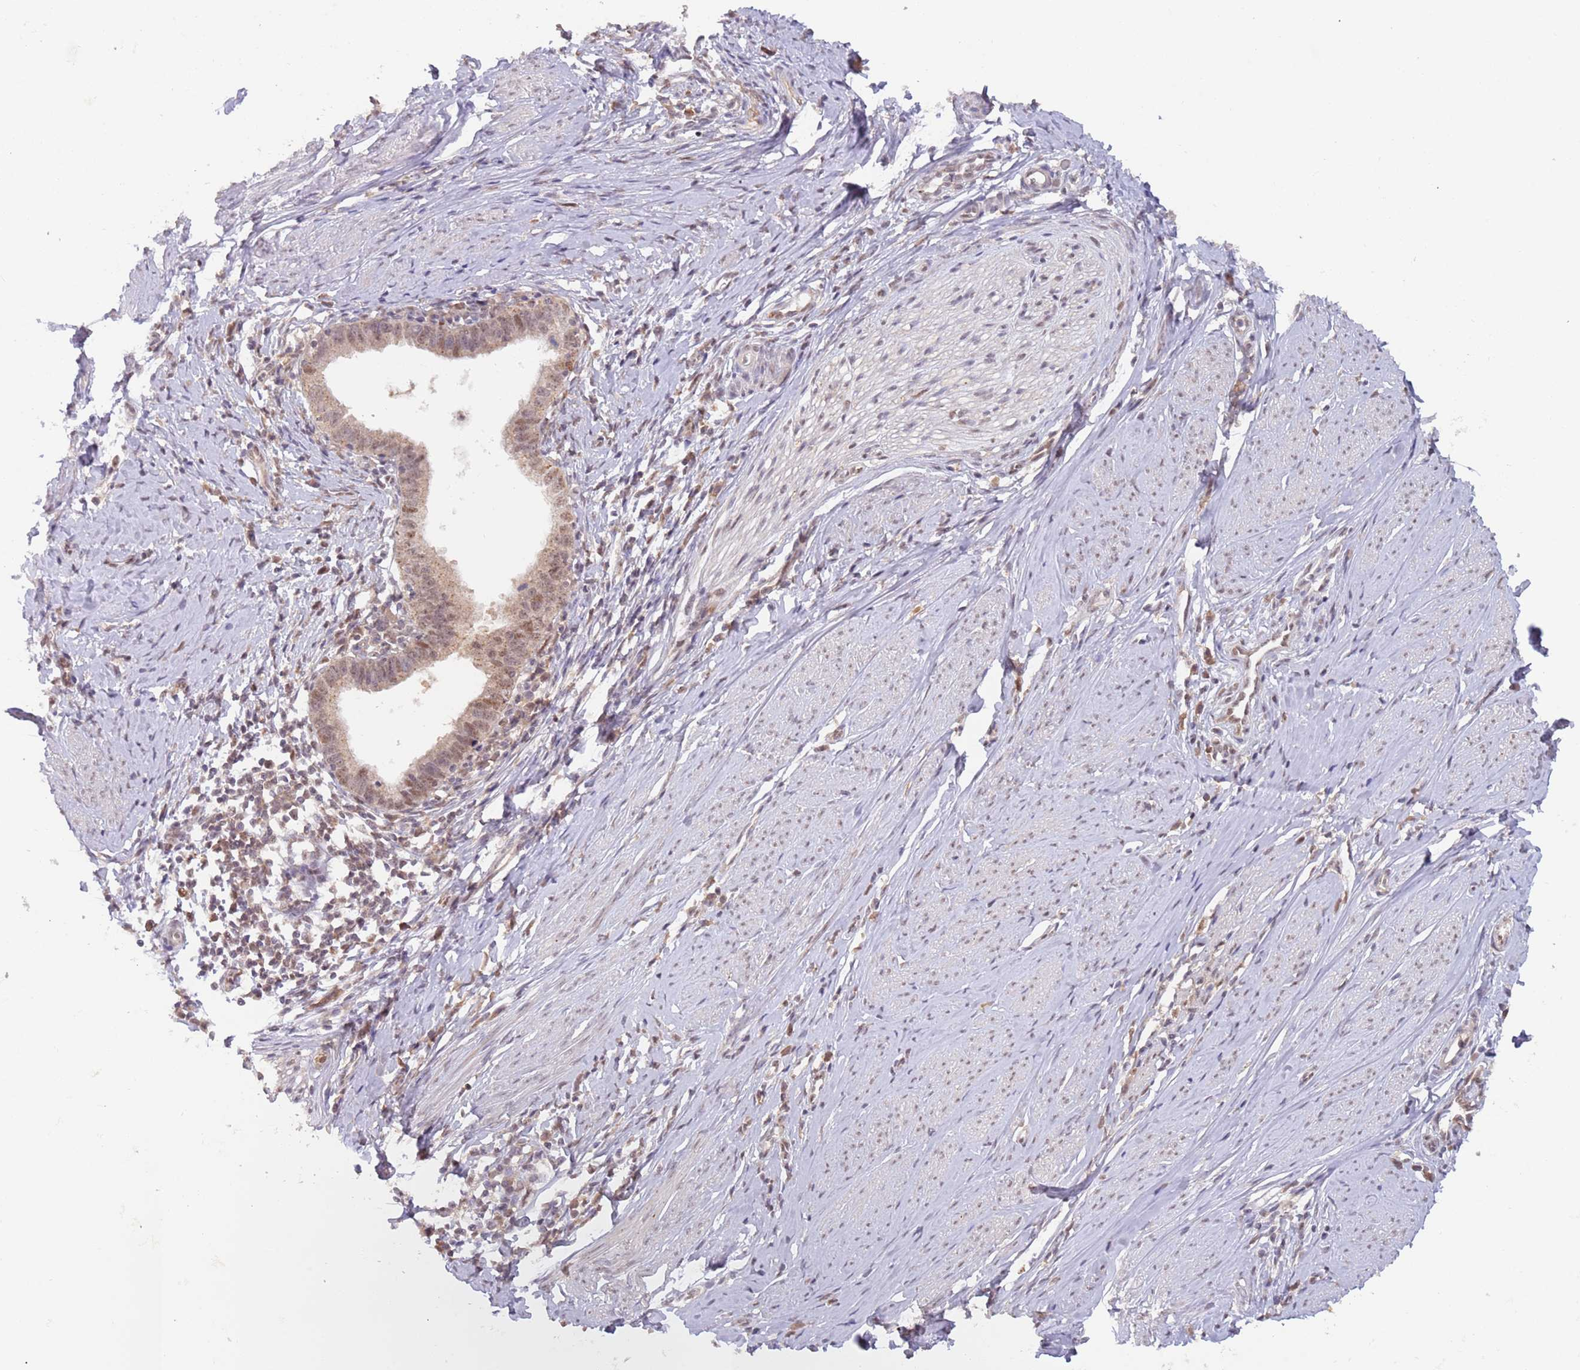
{"staining": {"intensity": "moderate", "quantity": "25%-75%", "location": "cytoplasmic/membranous,nuclear"}, "tissue": "cervical cancer", "cell_type": "Tumor cells", "image_type": "cancer", "snomed": [{"axis": "morphology", "description": "Adenocarcinoma, NOS"}, {"axis": "topography", "description": "Cervix"}], "caption": "Protein expression analysis of human adenocarcinoma (cervical) reveals moderate cytoplasmic/membranous and nuclear positivity in approximately 25%-75% of tumor cells.", "gene": "RFXANK", "patient": {"sex": "female", "age": 36}}